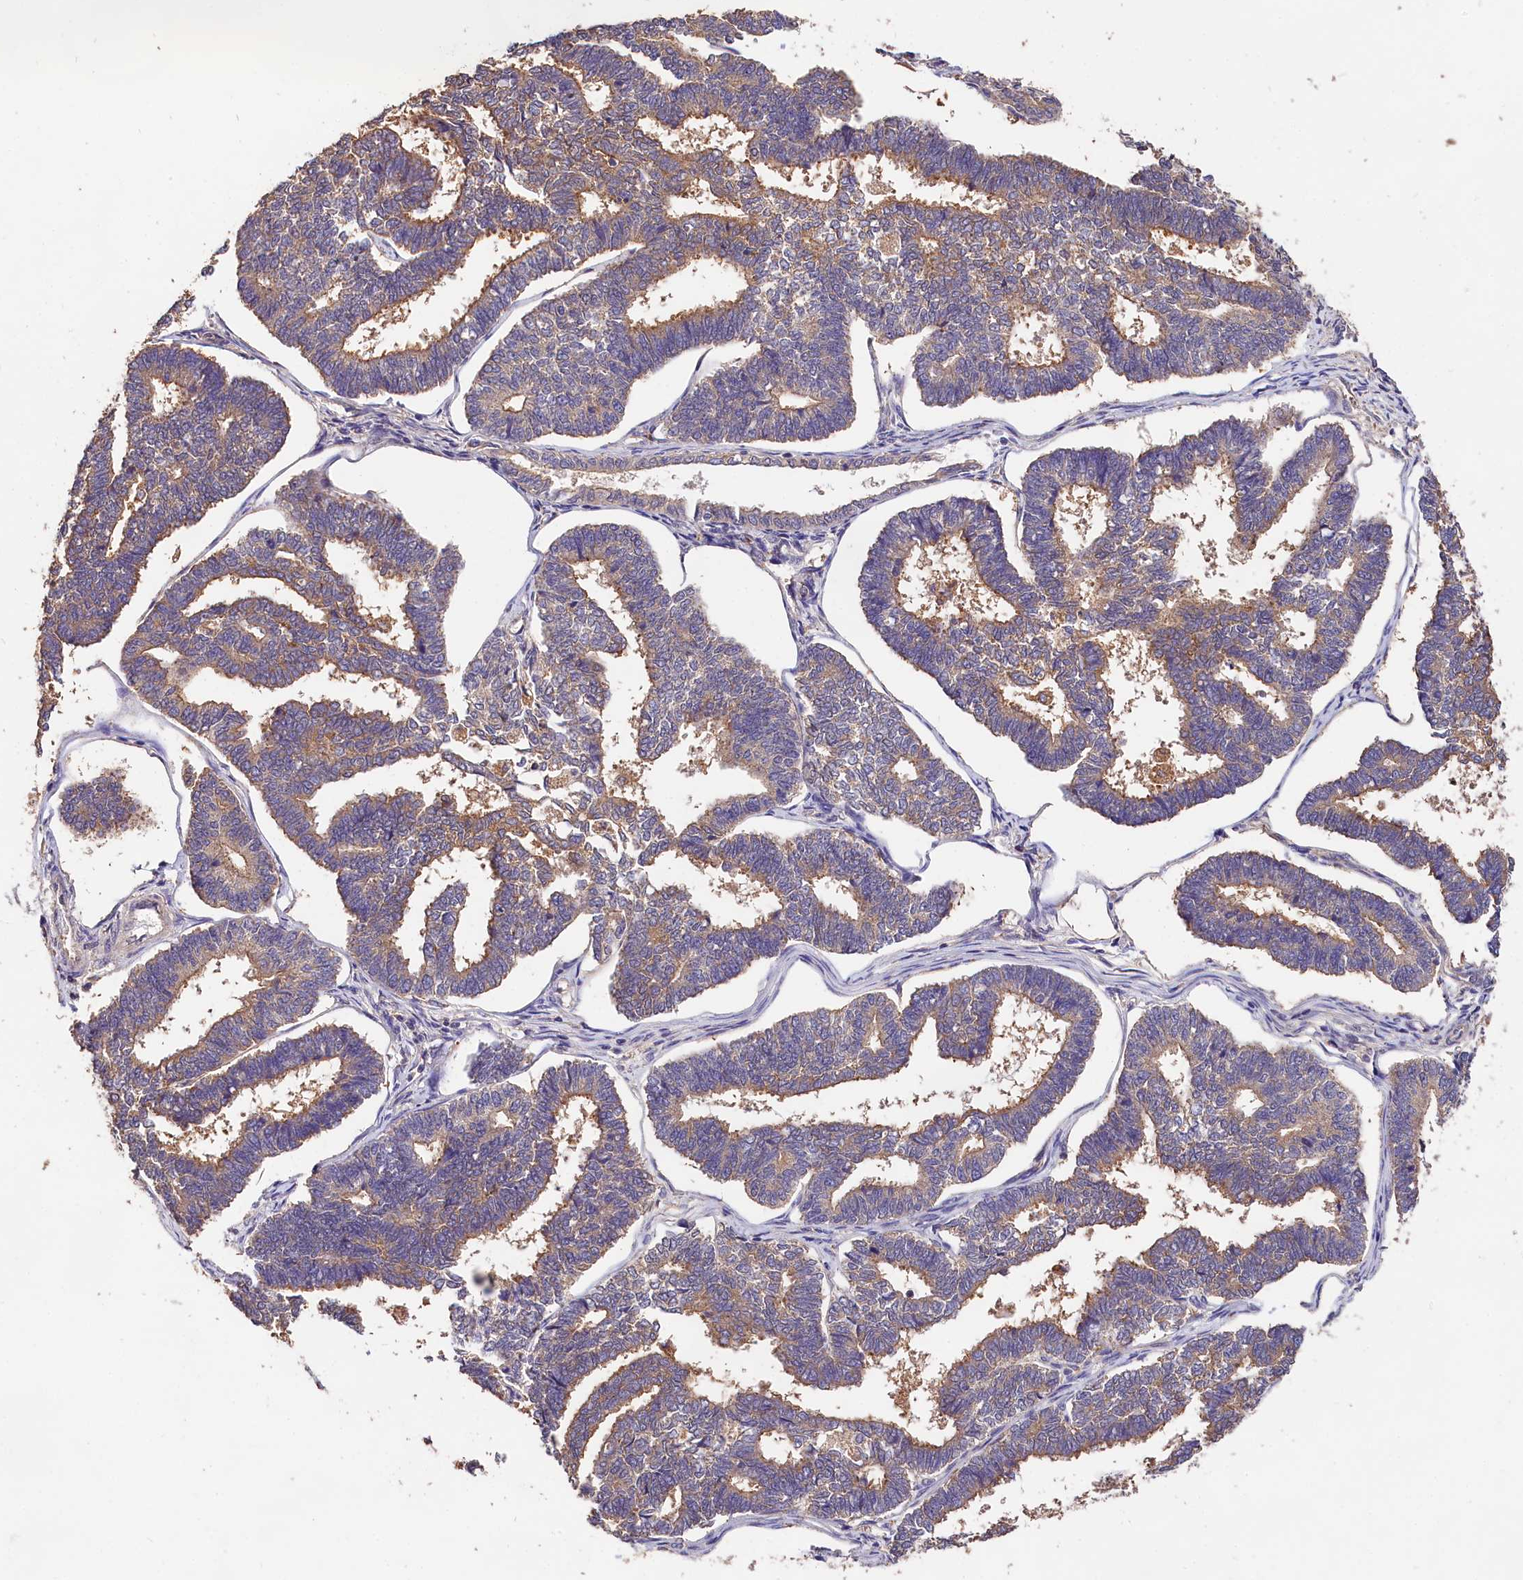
{"staining": {"intensity": "moderate", "quantity": "25%-75%", "location": "cytoplasmic/membranous"}, "tissue": "endometrial cancer", "cell_type": "Tumor cells", "image_type": "cancer", "snomed": [{"axis": "morphology", "description": "Adenocarcinoma, NOS"}, {"axis": "topography", "description": "Endometrium"}], "caption": "IHC (DAB) staining of human endometrial cancer demonstrates moderate cytoplasmic/membranous protein staining in approximately 25%-75% of tumor cells. (DAB (3,3'-diaminobenzidine) IHC, brown staining for protein, blue staining for nuclei).", "gene": "OAS3", "patient": {"sex": "female", "age": 70}}